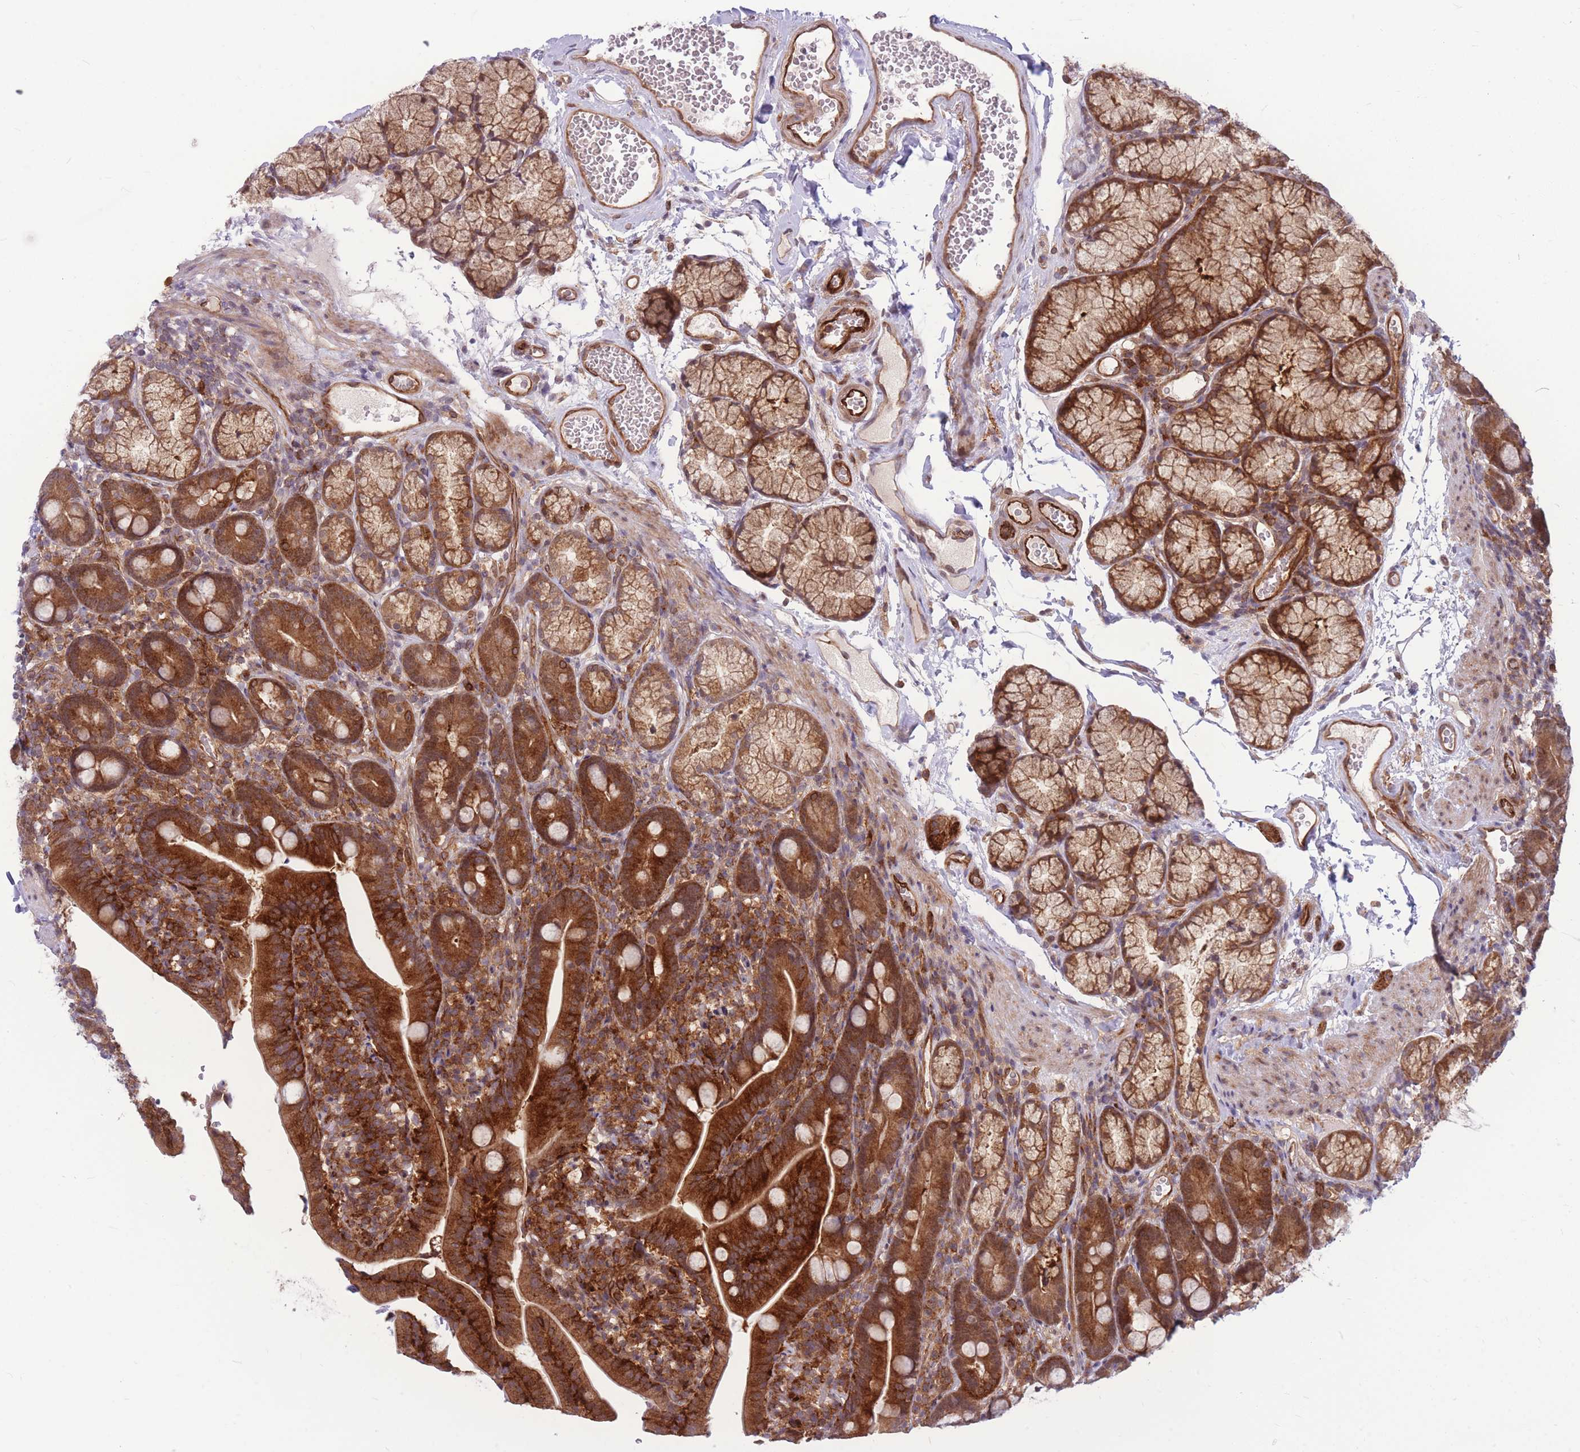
{"staining": {"intensity": "strong", "quantity": ">75%", "location": "cytoplasmic/membranous,nuclear"}, "tissue": "duodenum", "cell_type": "Glandular cells", "image_type": "normal", "snomed": [{"axis": "morphology", "description": "Normal tissue, NOS"}, {"axis": "topography", "description": "Duodenum"}], "caption": "Immunohistochemical staining of normal human duodenum exhibits >75% levels of strong cytoplasmic/membranous,nuclear protein positivity in about >75% of glandular cells.", "gene": "TCF20", "patient": {"sex": "female", "age": 67}}